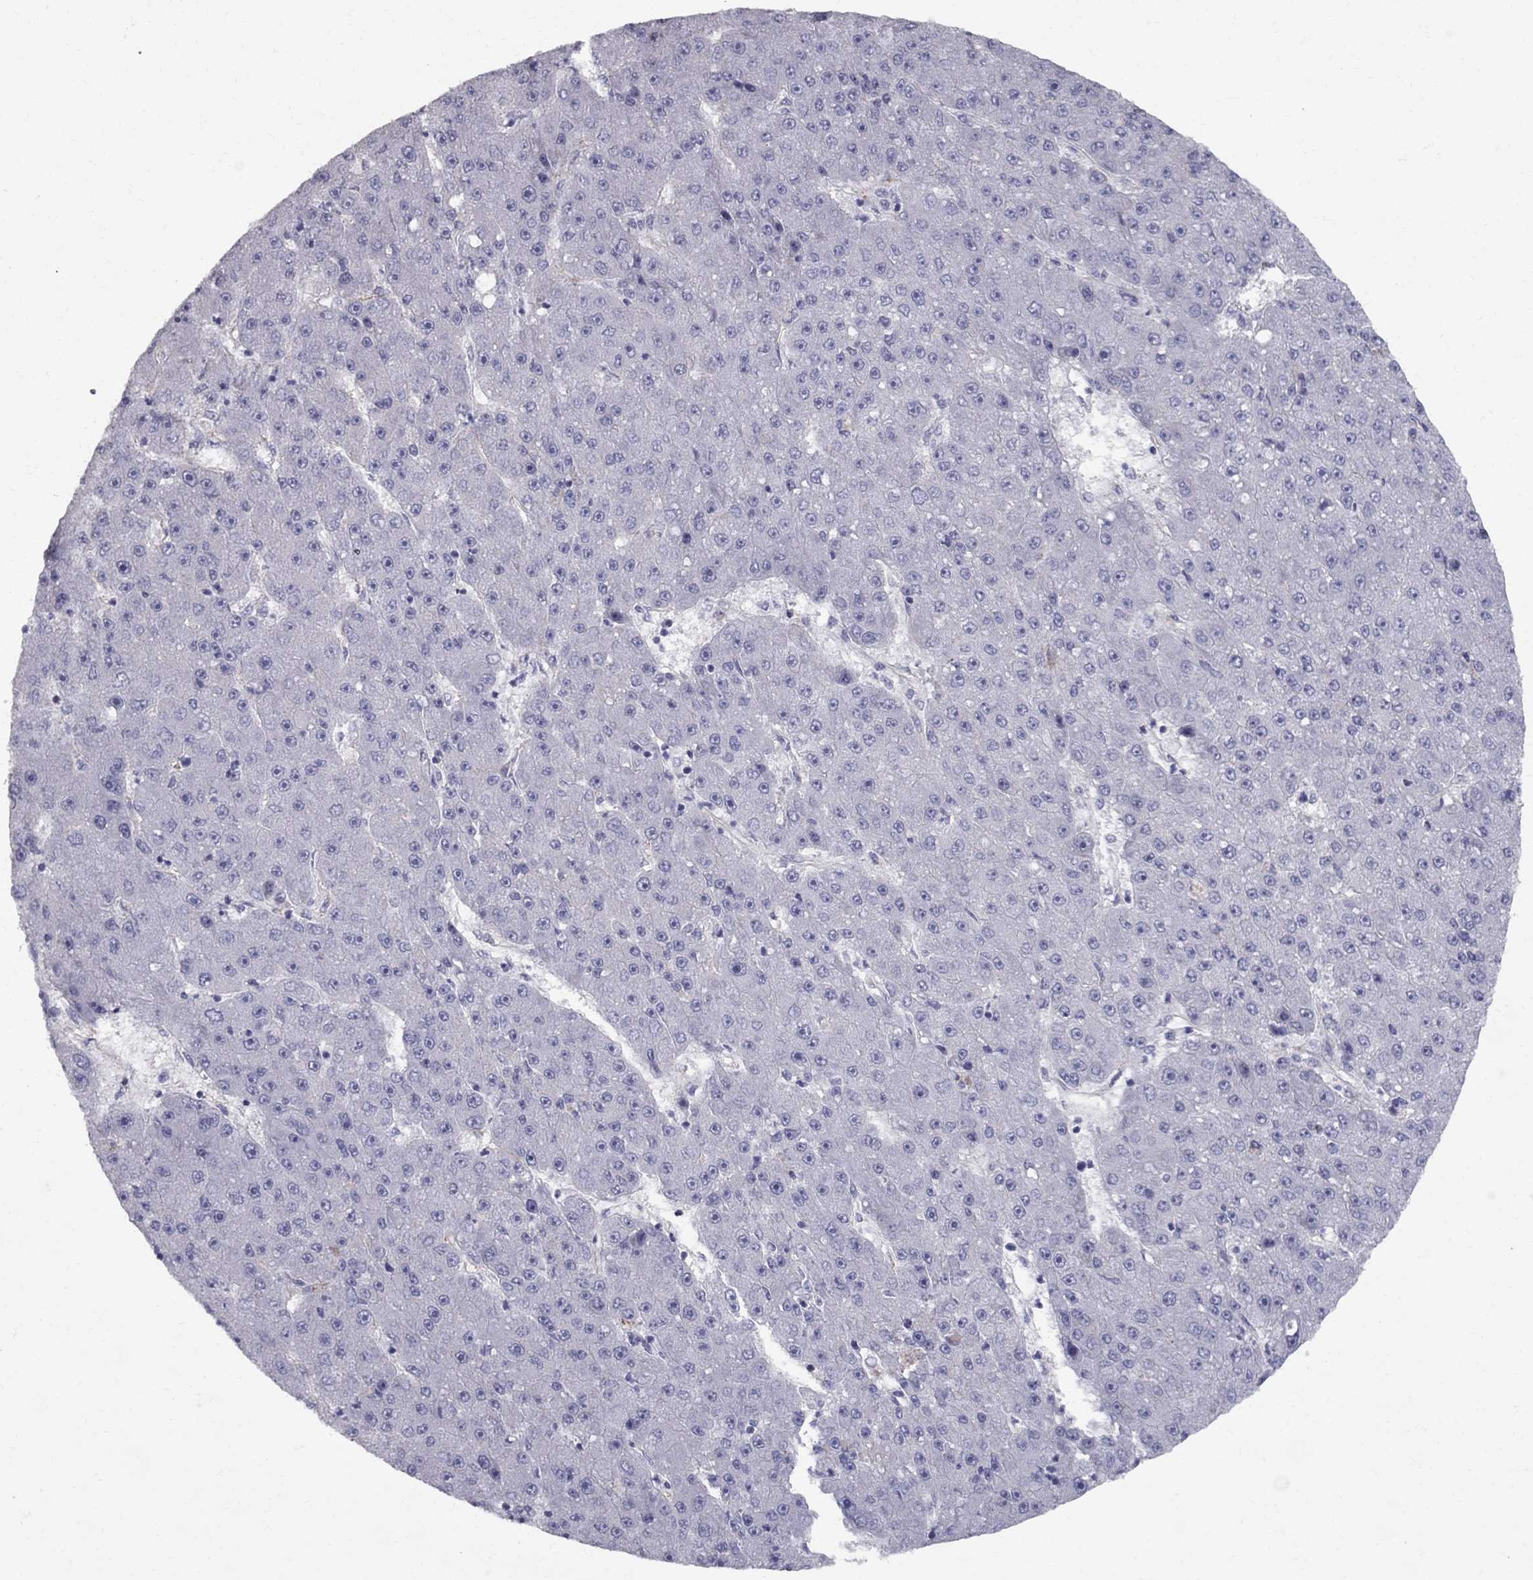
{"staining": {"intensity": "negative", "quantity": "none", "location": "none"}, "tissue": "liver cancer", "cell_type": "Tumor cells", "image_type": "cancer", "snomed": [{"axis": "morphology", "description": "Carcinoma, Hepatocellular, NOS"}, {"axis": "topography", "description": "Liver"}], "caption": "Histopathology image shows no significant protein expression in tumor cells of liver hepatocellular carcinoma.", "gene": "CLIC6", "patient": {"sex": "male", "age": 67}}